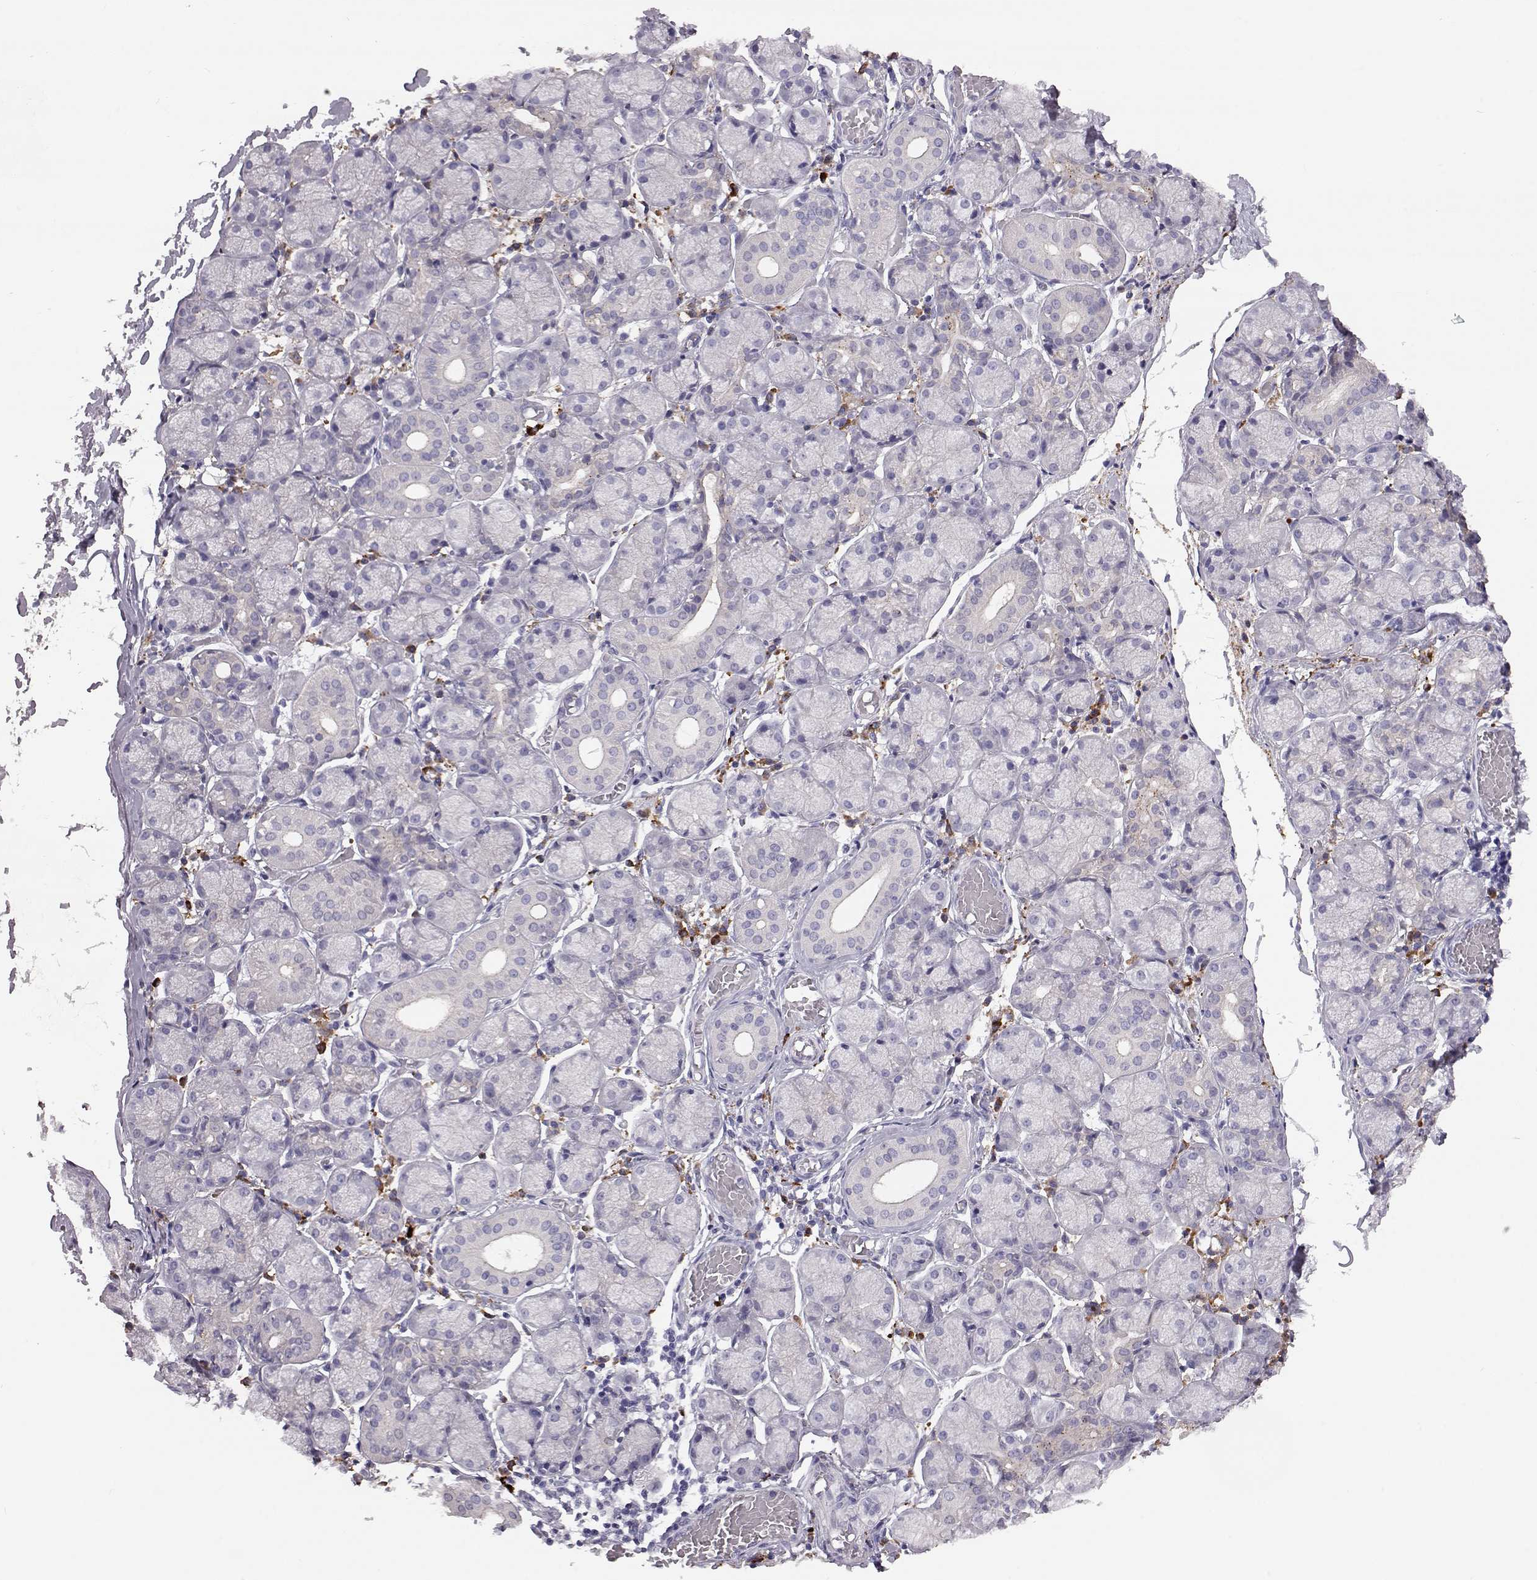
{"staining": {"intensity": "negative", "quantity": "none", "location": "none"}, "tissue": "salivary gland", "cell_type": "Glandular cells", "image_type": "normal", "snomed": [{"axis": "morphology", "description": "Normal tissue, NOS"}, {"axis": "topography", "description": "Salivary gland"}, {"axis": "topography", "description": "Peripheral nerve tissue"}], "caption": "Immunohistochemistry (IHC) photomicrograph of benign salivary gland stained for a protein (brown), which shows no expression in glandular cells.", "gene": "ADGRG5", "patient": {"sex": "female", "age": 24}}